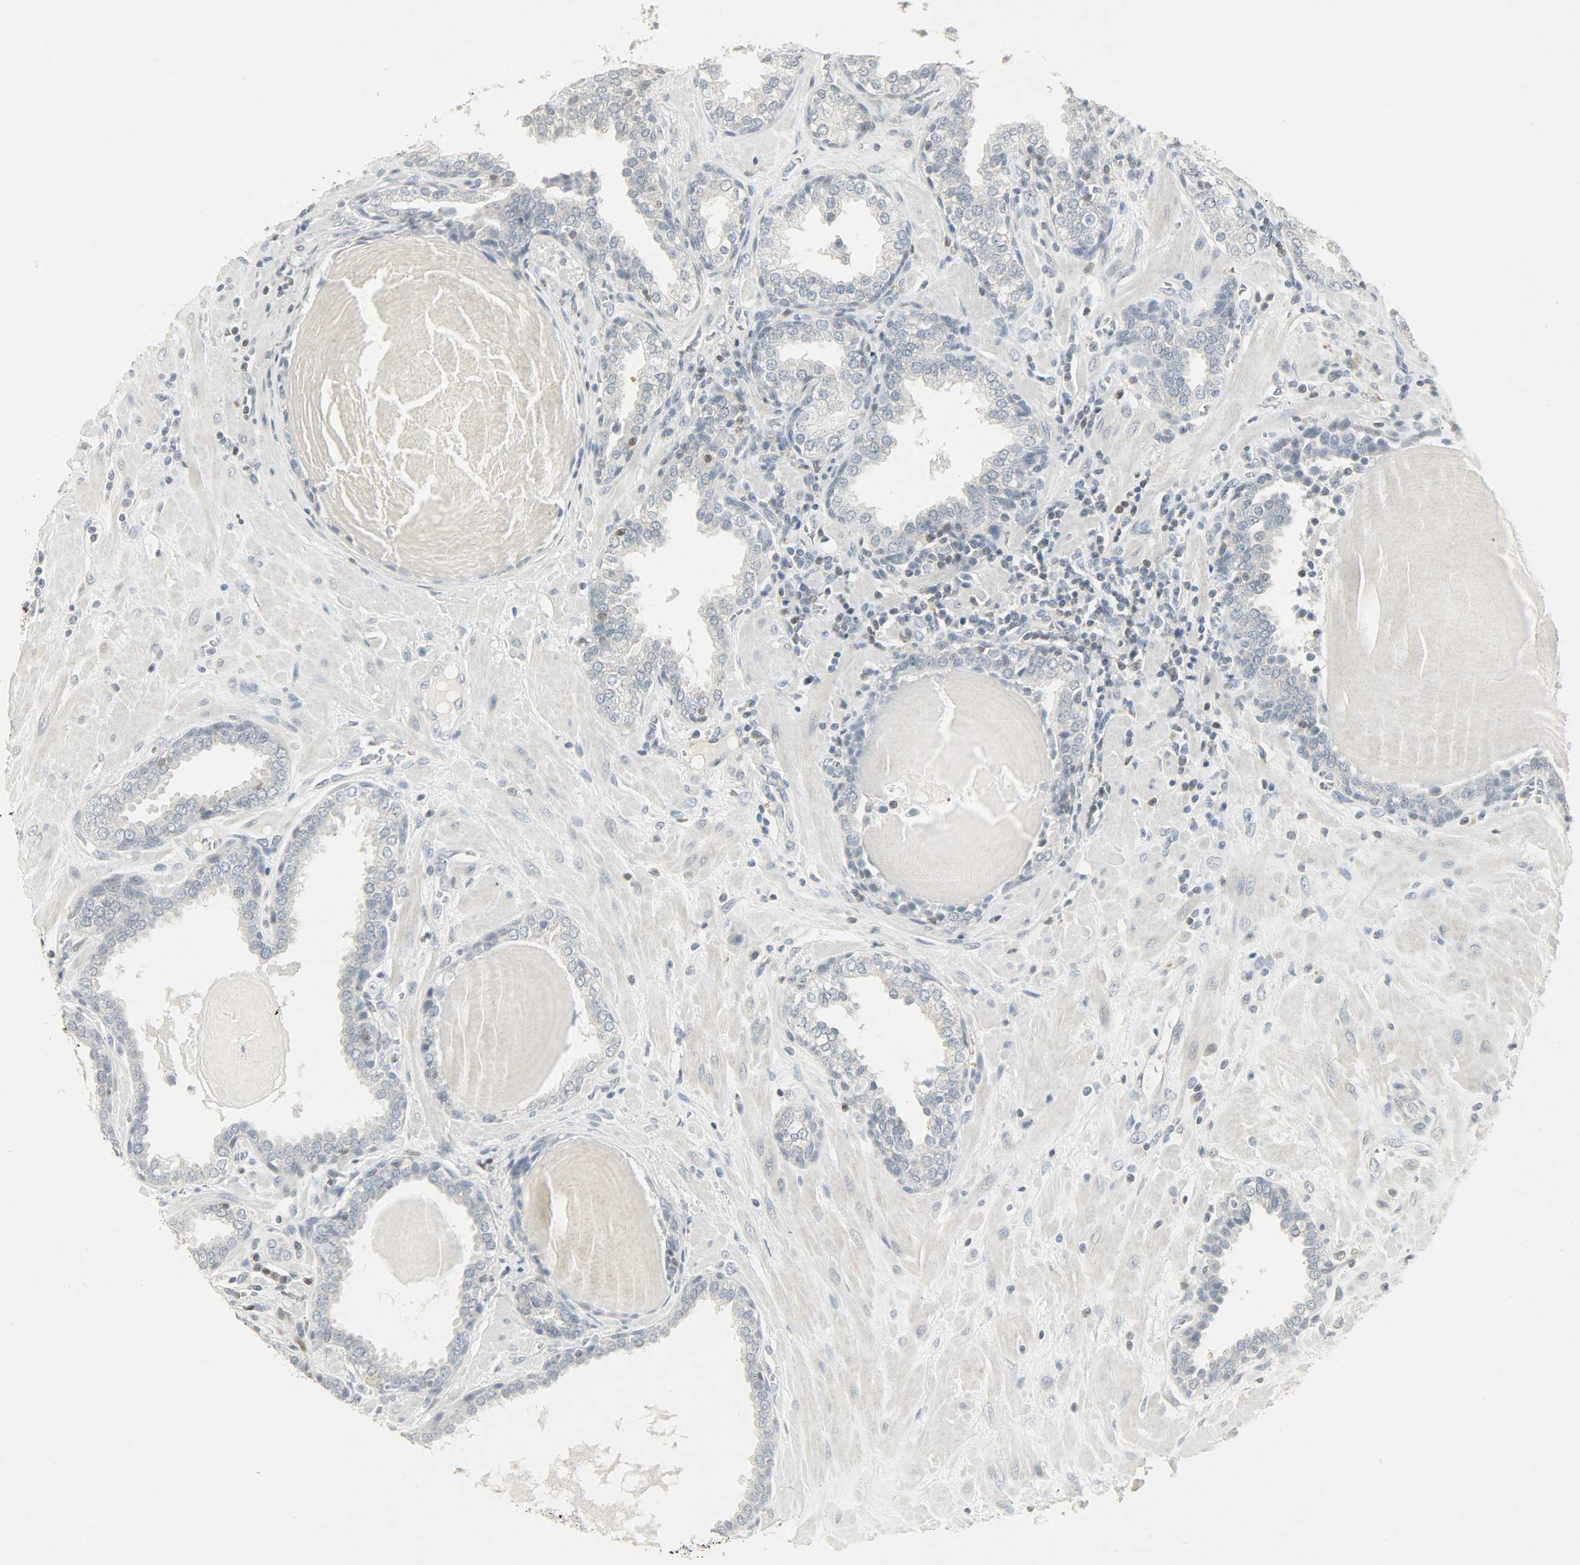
{"staining": {"intensity": "negative", "quantity": "none", "location": "none"}, "tissue": "prostate", "cell_type": "Glandular cells", "image_type": "normal", "snomed": [{"axis": "morphology", "description": "Normal tissue, NOS"}, {"axis": "topography", "description": "Prostate"}], "caption": "Immunohistochemical staining of normal prostate exhibits no significant staining in glandular cells.", "gene": "CAMK4", "patient": {"sex": "male", "age": 51}}